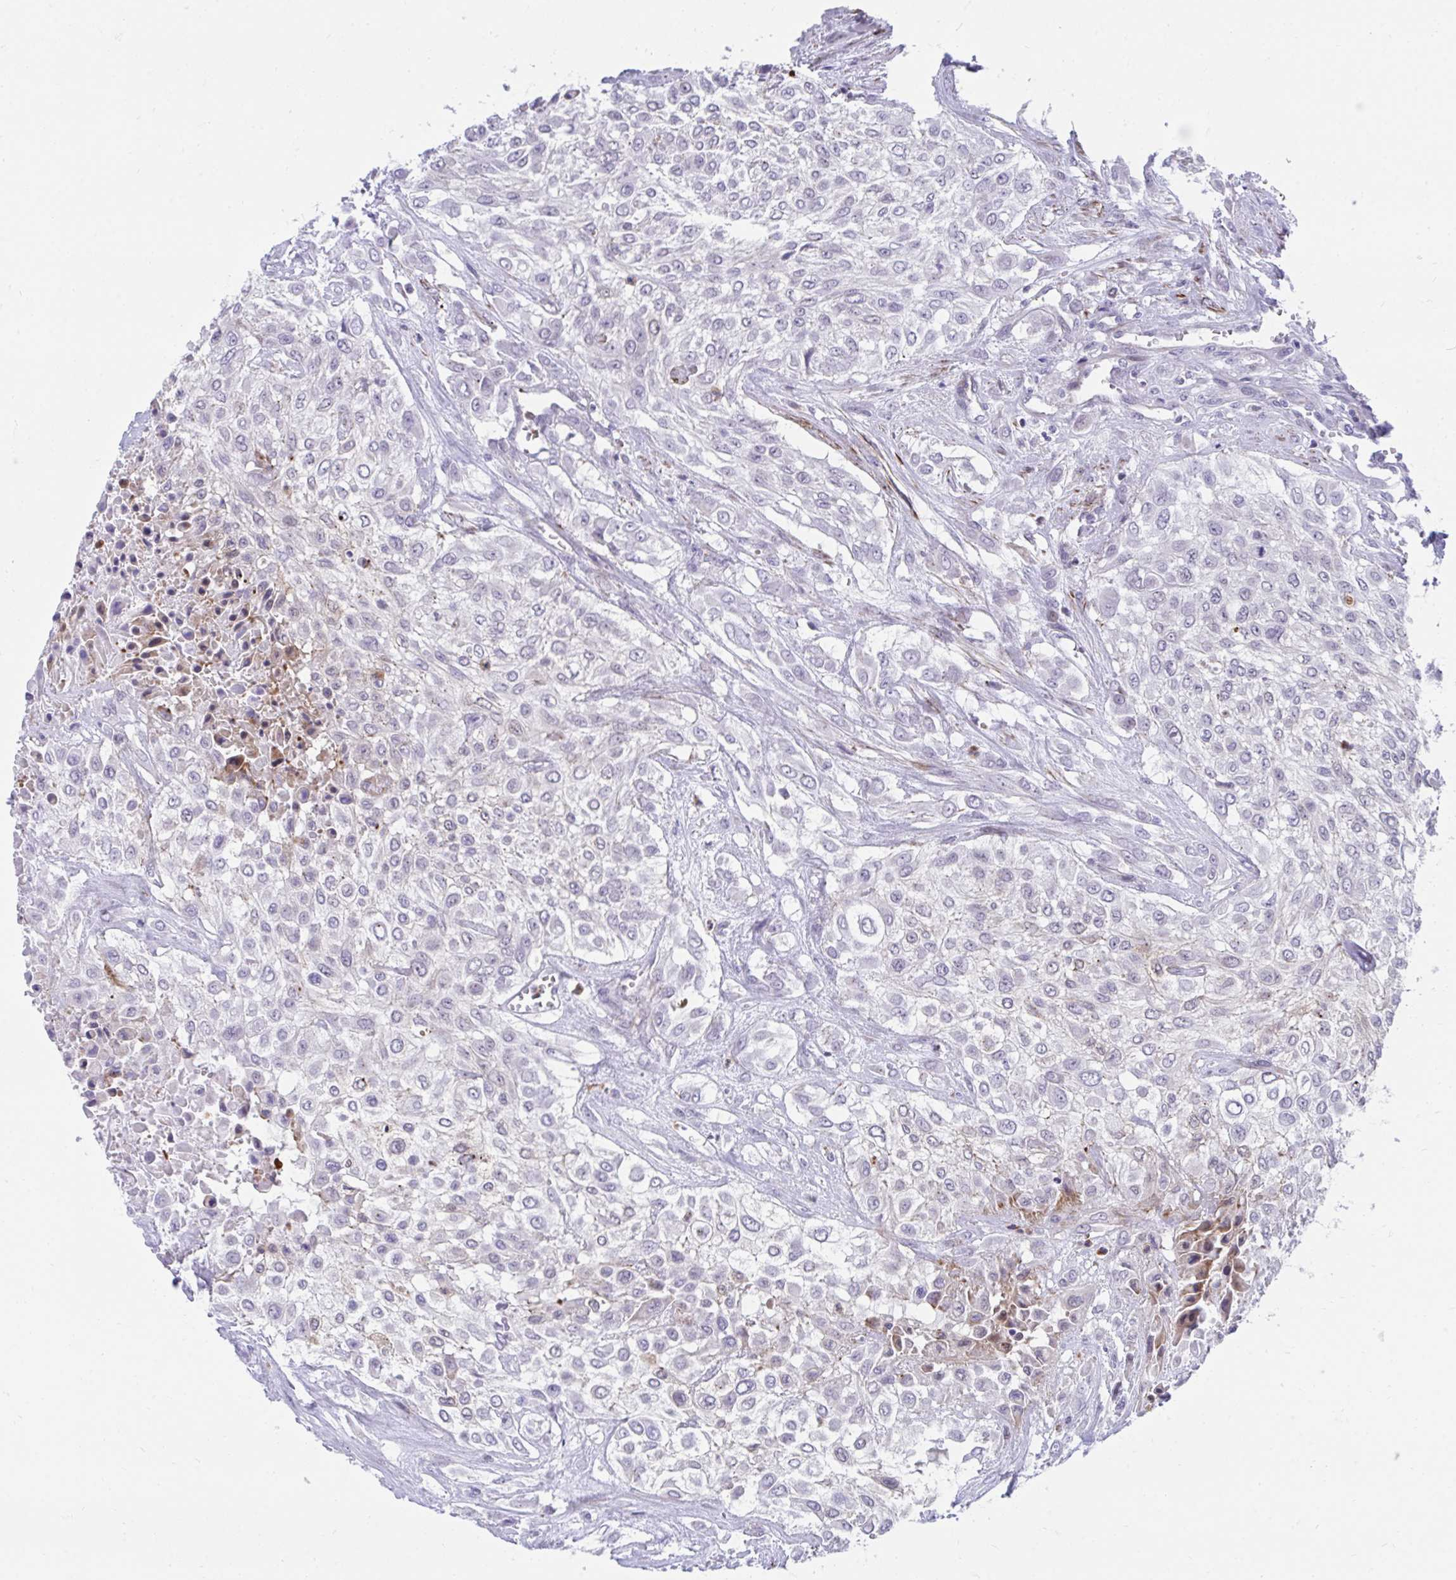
{"staining": {"intensity": "negative", "quantity": "none", "location": "none"}, "tissue": "urothelial cancer", "cell_type": "Tumor cells", "image_type": "cancer", "snomed": [{"axis": "morphology", "description": "Urothelial carcinoma, High grade"}, {"axis": "topography", "description": "Urinary bladder"}], "caption": "The immunohistochemistry histopathology image has no significant positivity in tumor cells of urothelial cancer tissue. Brightfield microscopy of immunohistochemistry stained with DAB (3,3'-diaminobenzidine) (brown) and hematoxylin (blue), captured at high magnification.", "gene": "CSTB", "patient": {"sex": "male", "age": 57}}